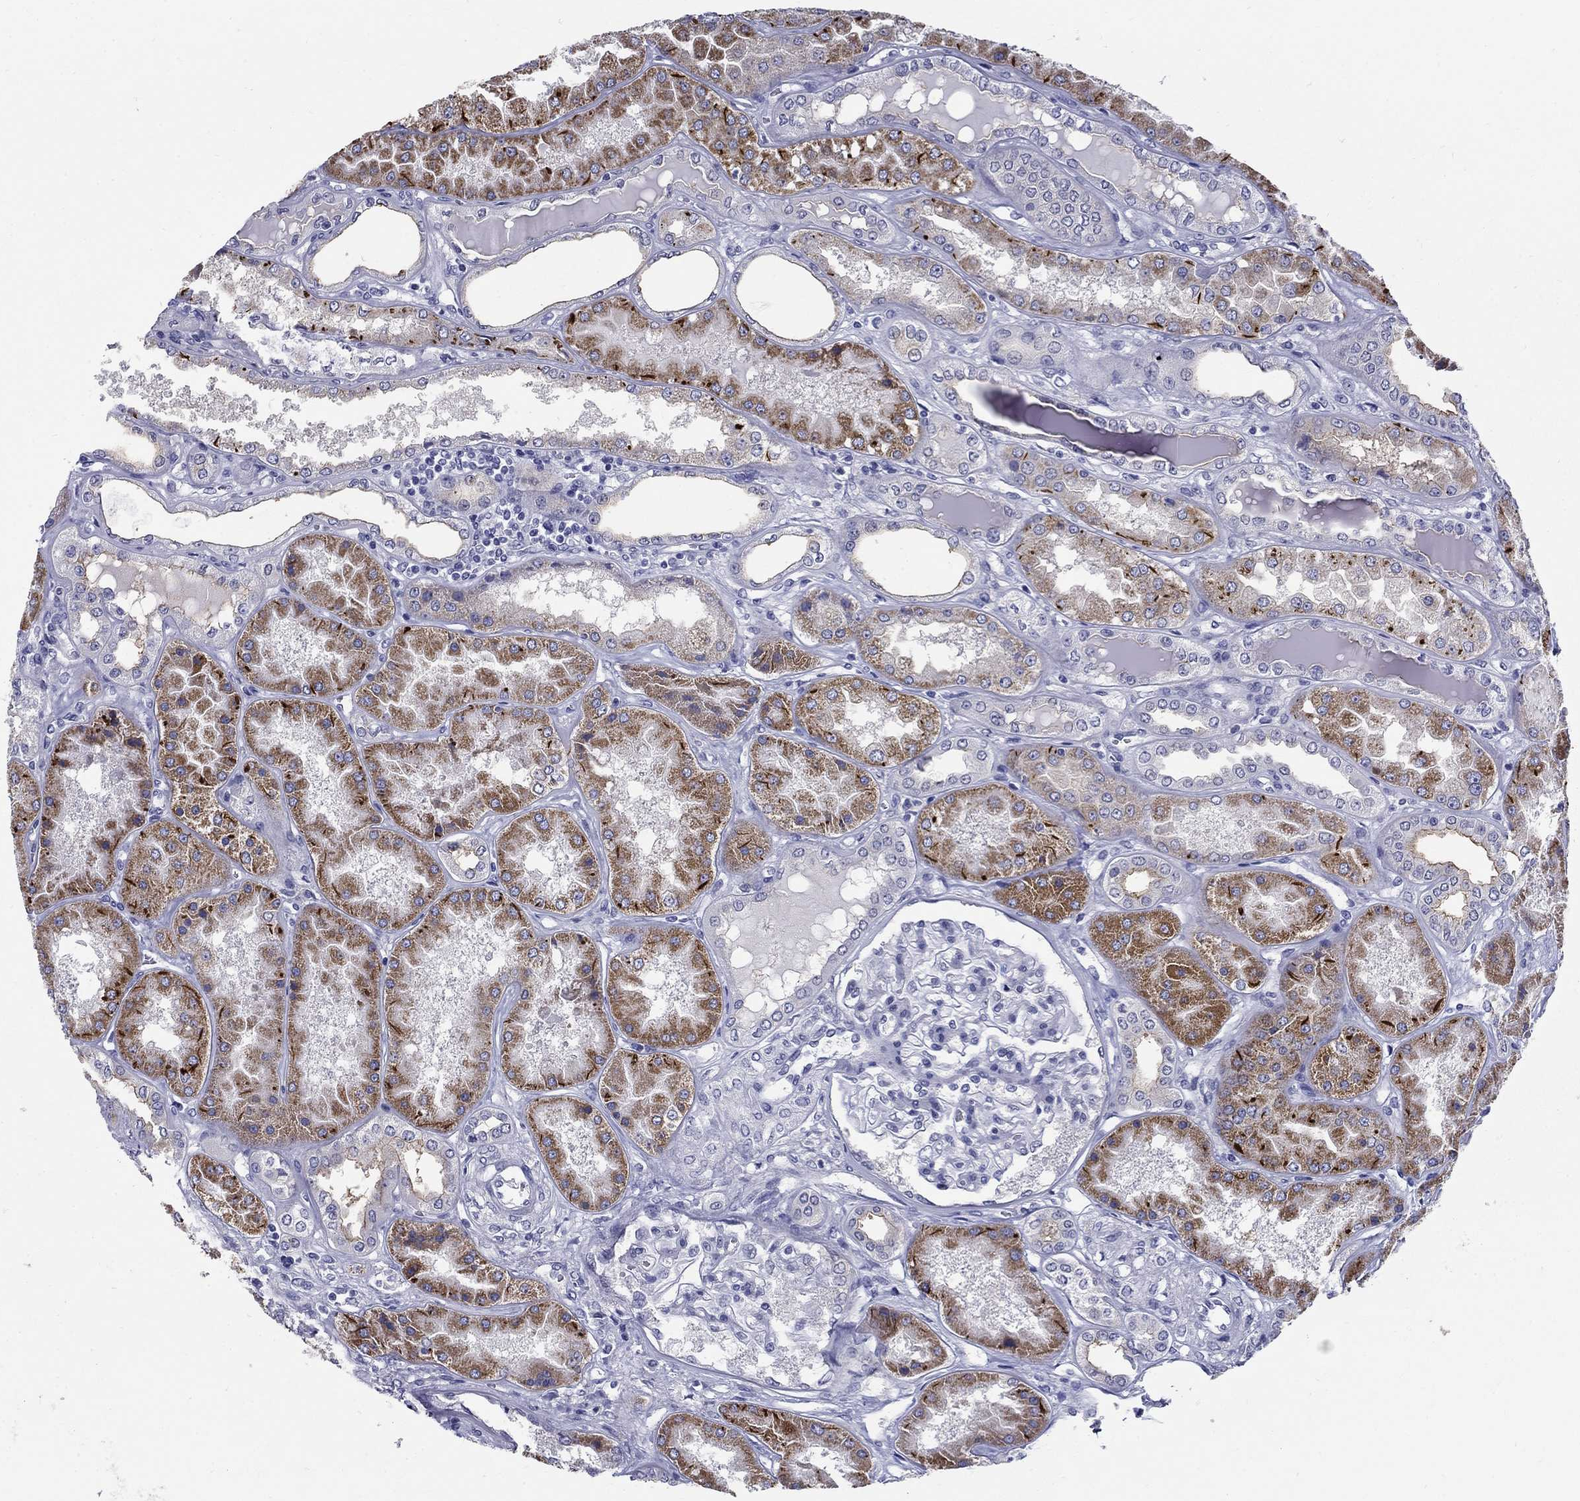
{"staining": {"intensity": "negative", "quantity": "none", "location": "none"}, "tissue": "kidney", "cell_type": "Cells in glomeruli", "image_type": "normal", "snomed": [{"axis": "morphology", "description": "Normal tissue, NOS"}, {"axis": "topography", "description": "Kidney"}], "caption": "Image shows no significant protein positivity in cells in glomeruli of benign kidney. The staining was performed using DAB to visualize the protein expression in brown, while the nuclei were stained in blue with hematoxylin (Magnification: 20x).", "gene": "C4orf19", "patient": {"sex": "female", "age": 56}}